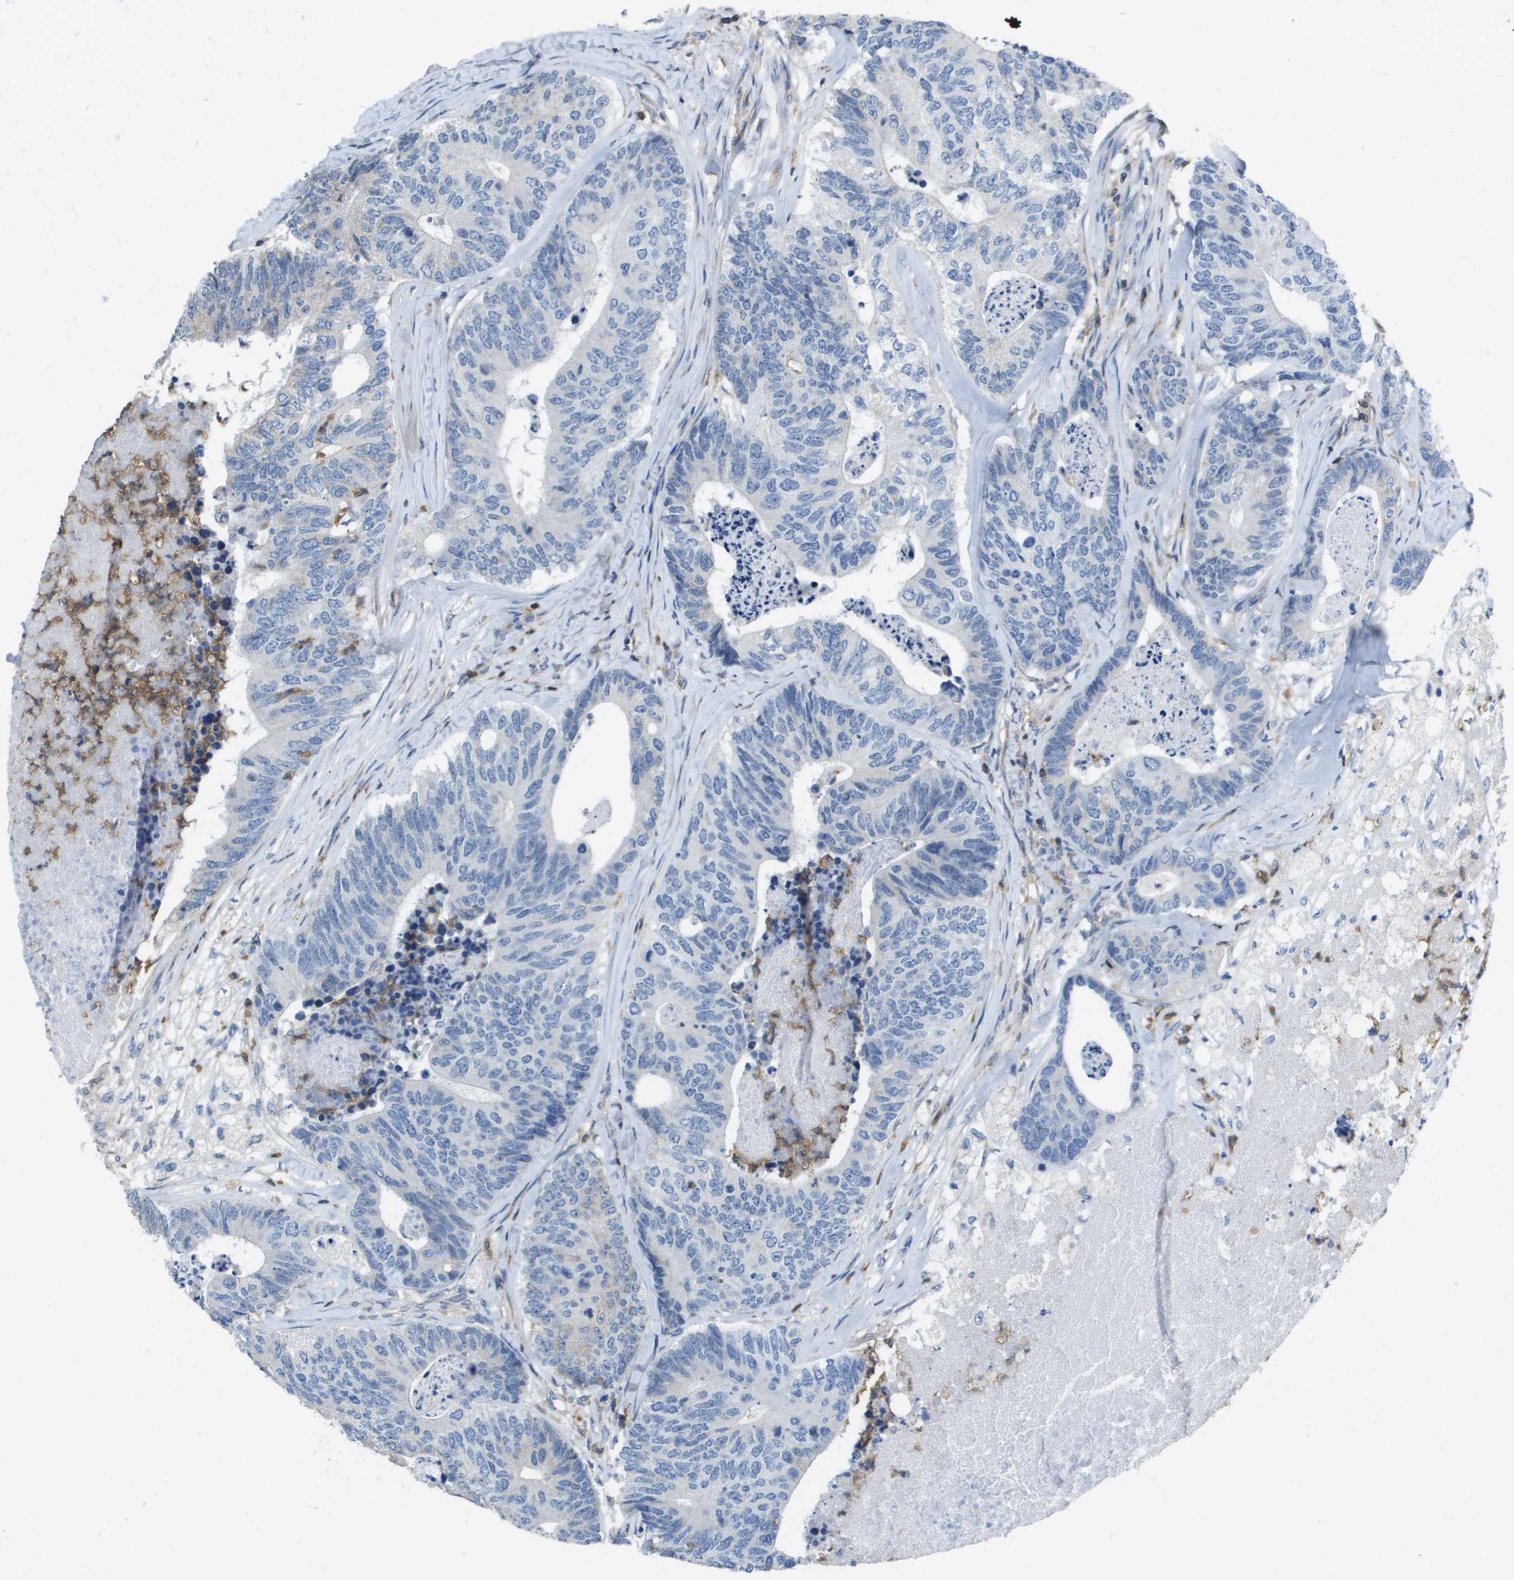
{"staining": {"intensity": "negative", "quantity": "none", "location": "none"}, "tissue": "colorectal cancer", "cell_type": "Tumor cells", "image_type": "cancer", "snomed": [{"axis": "morphology", "description": "Adenocarcinoma, NOS"}, {"axis": "topography", "description": "Colon"}], "caption": "Tumor cells show no significant positivity in colorectal cancer (adenocarcinoma).", "gene": "RCSD1", "patient": {"sex": "female", "age": 67}}